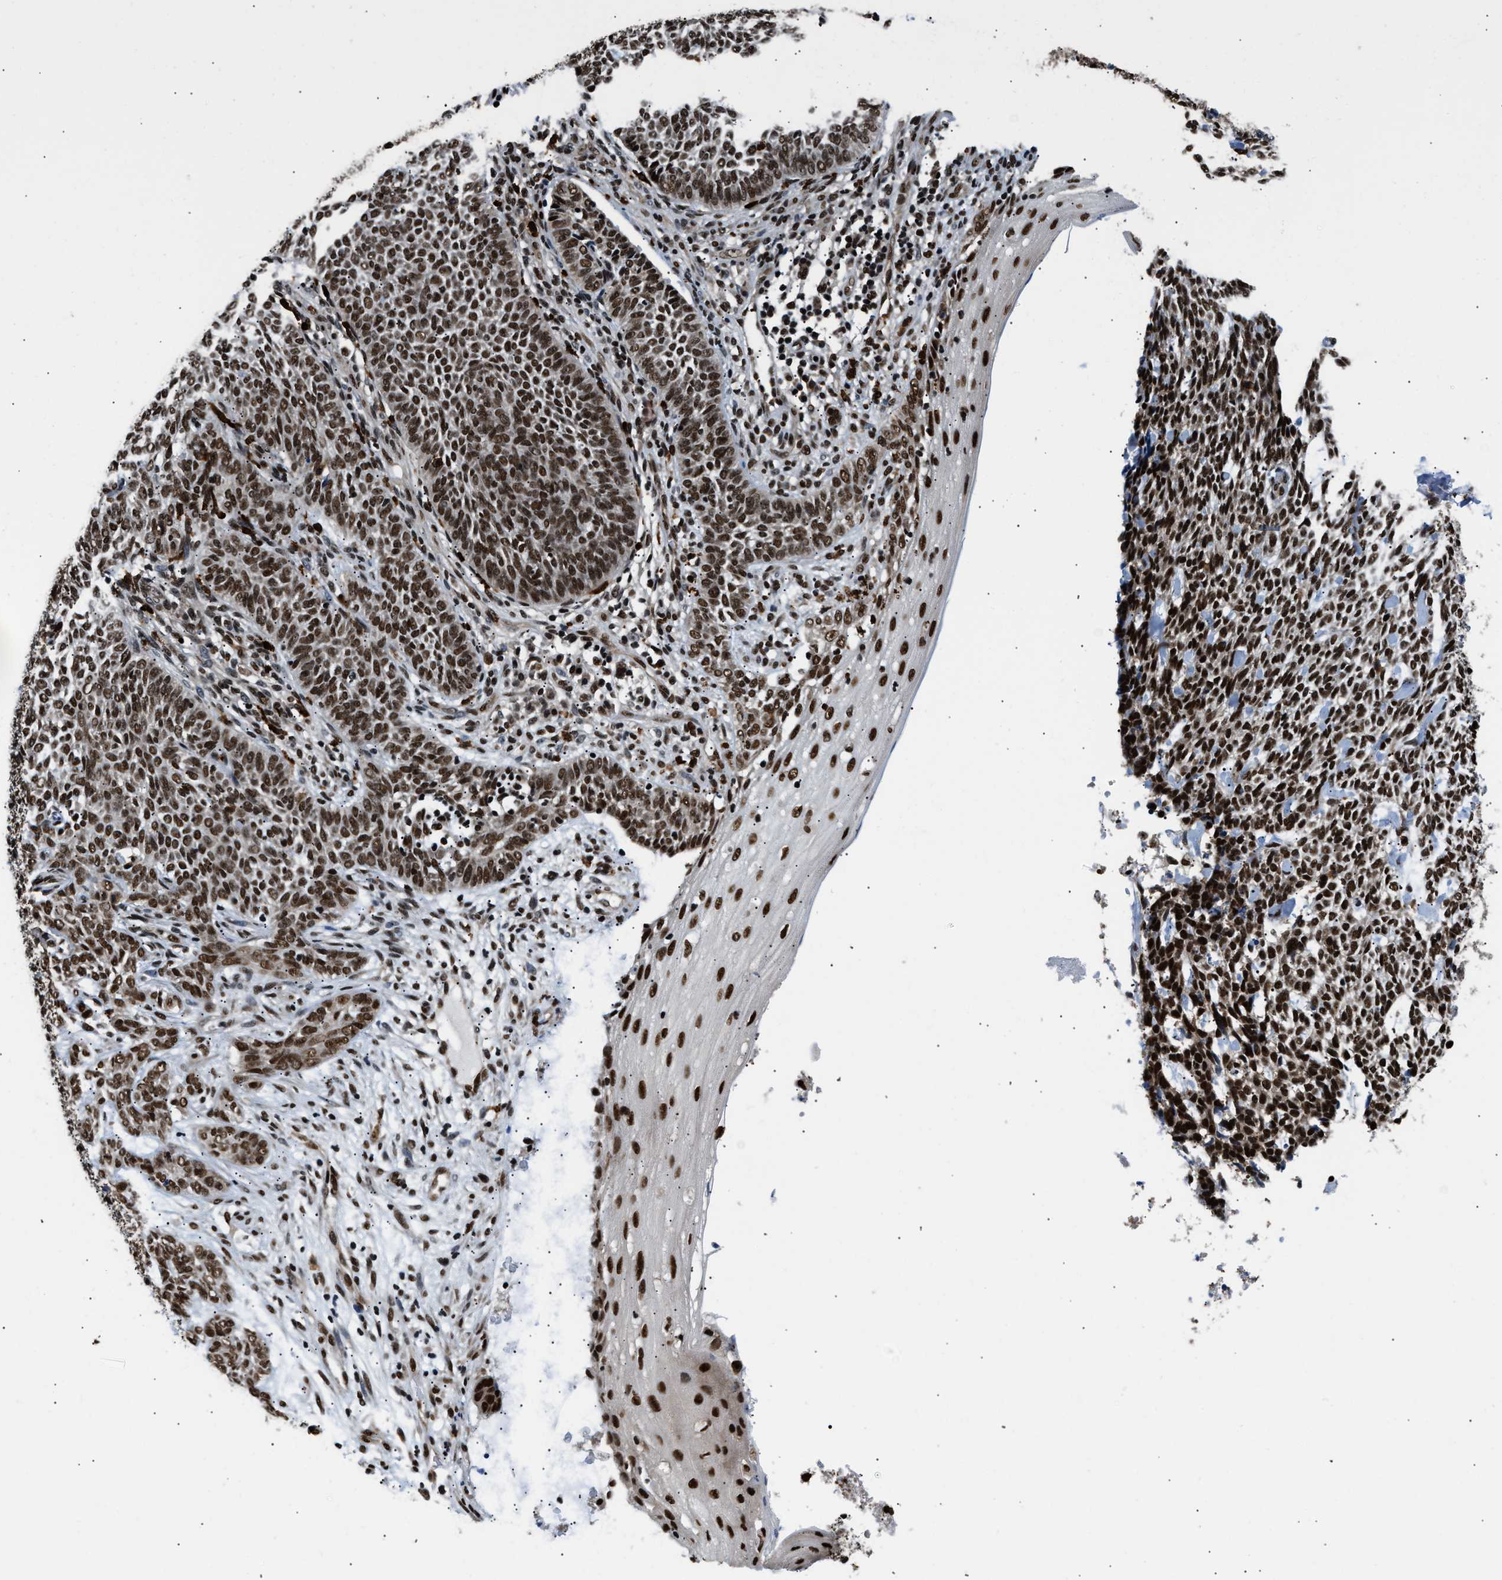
{"staining": {"intensity": "strong", "quantity": ">75%", "location": "nuclear"}, "tissue": "skin cancer", "cell_type": "Tumor cells", "image_type": "cancer", "snomed": [{"axis": "morphology", "description": "Basal cell carcinoma"}, {"axis": "topography", "description": "Skin"}], "caption": "The image displays staining of skin cancer, revealing strong nuclear protein staining (brown color) within tumor cells.", "gene": "CCNDBP1", "patient": {"sex": "male", "age": 87}}